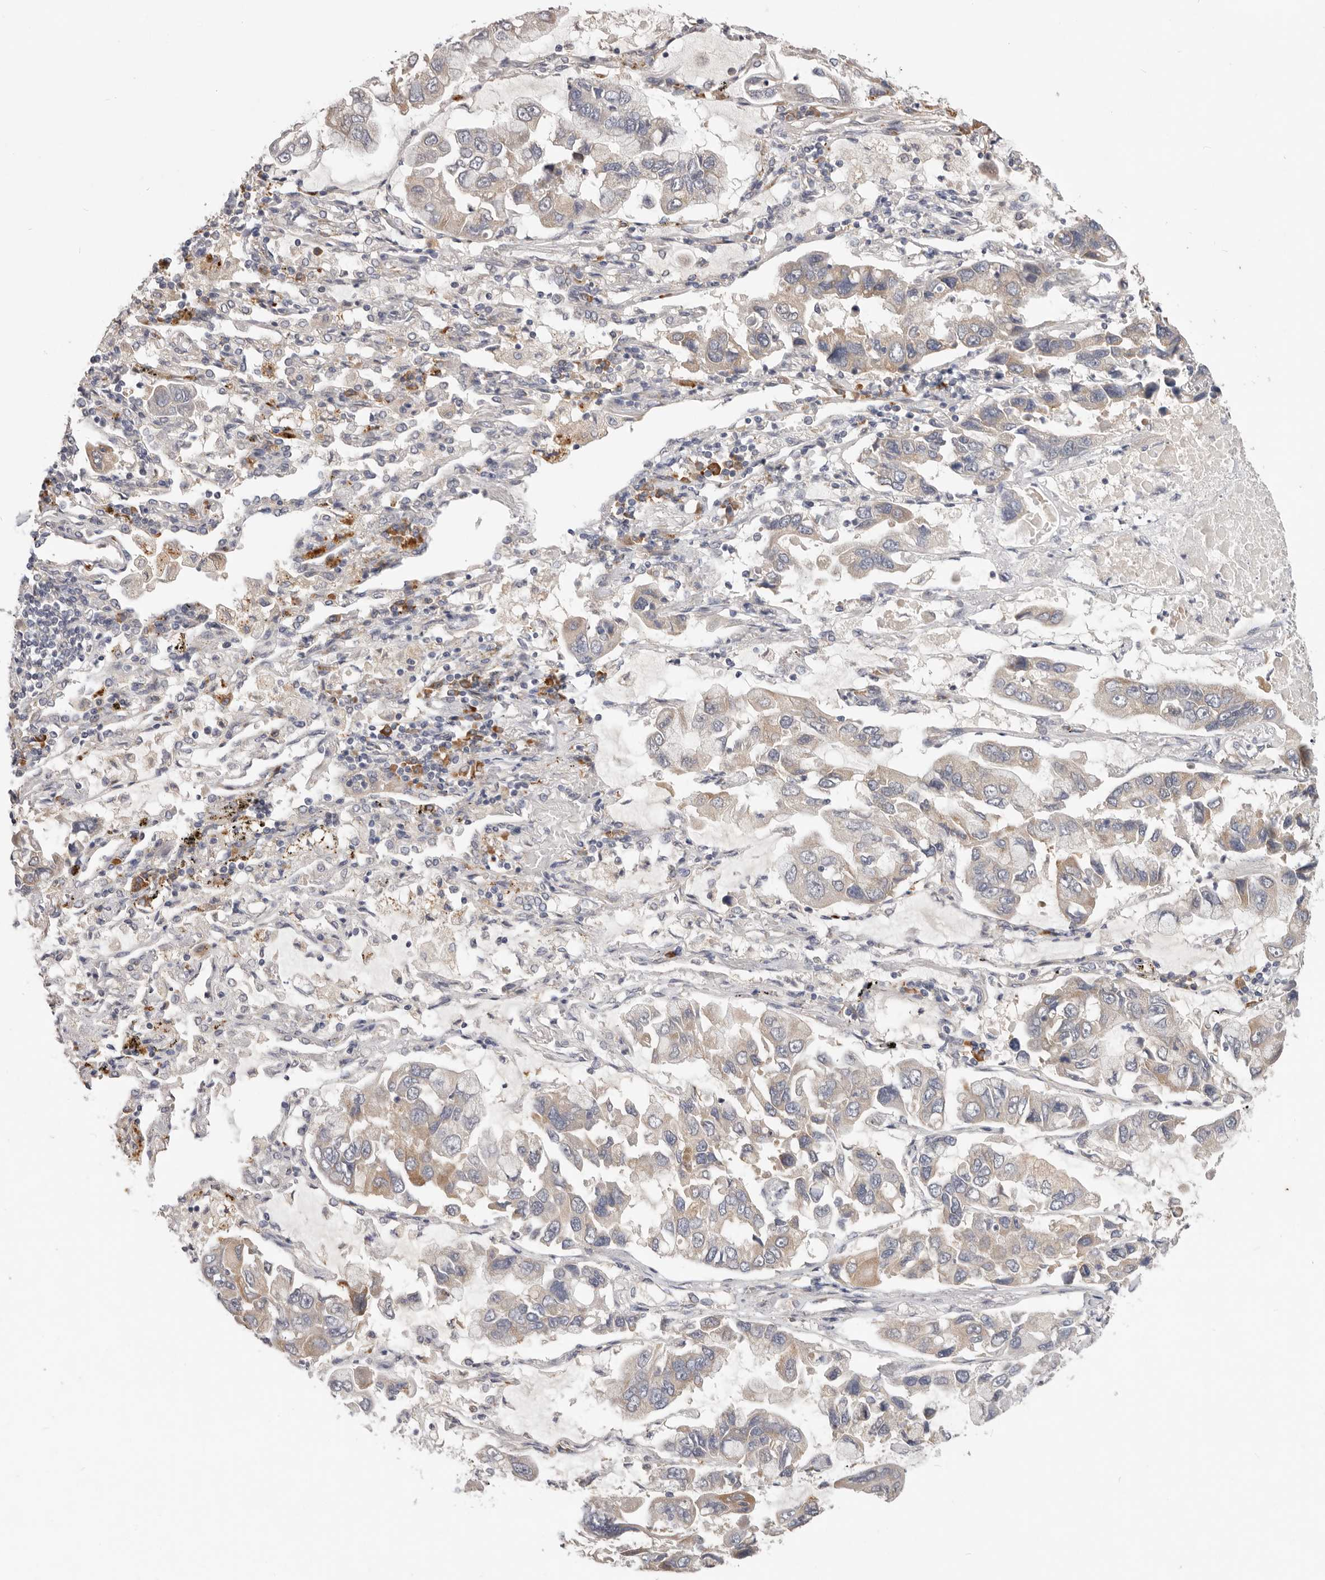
{"staining": {"intensity": "weak", "quantity": "25%-75%", "location": "cytoplasmic/membranous"}, "tissue": "lung cancer", "cell_type": "Tumor cells", "image_type": "cancer", "snomed": [{"axis": "morphology", "description": "Adenocarcinoma, NOS"}, {"axis": "topography", "description": "Lung"}], "caption": "A photomicrograph showing weak cytoplasmic/membranous positivity in approximately 25%-75% of tumor cells in lung cancer, as visualized by brown immunohistochemical staining.", "gene": "WDR77", "patient": {"sex": "male", "age": 64}}